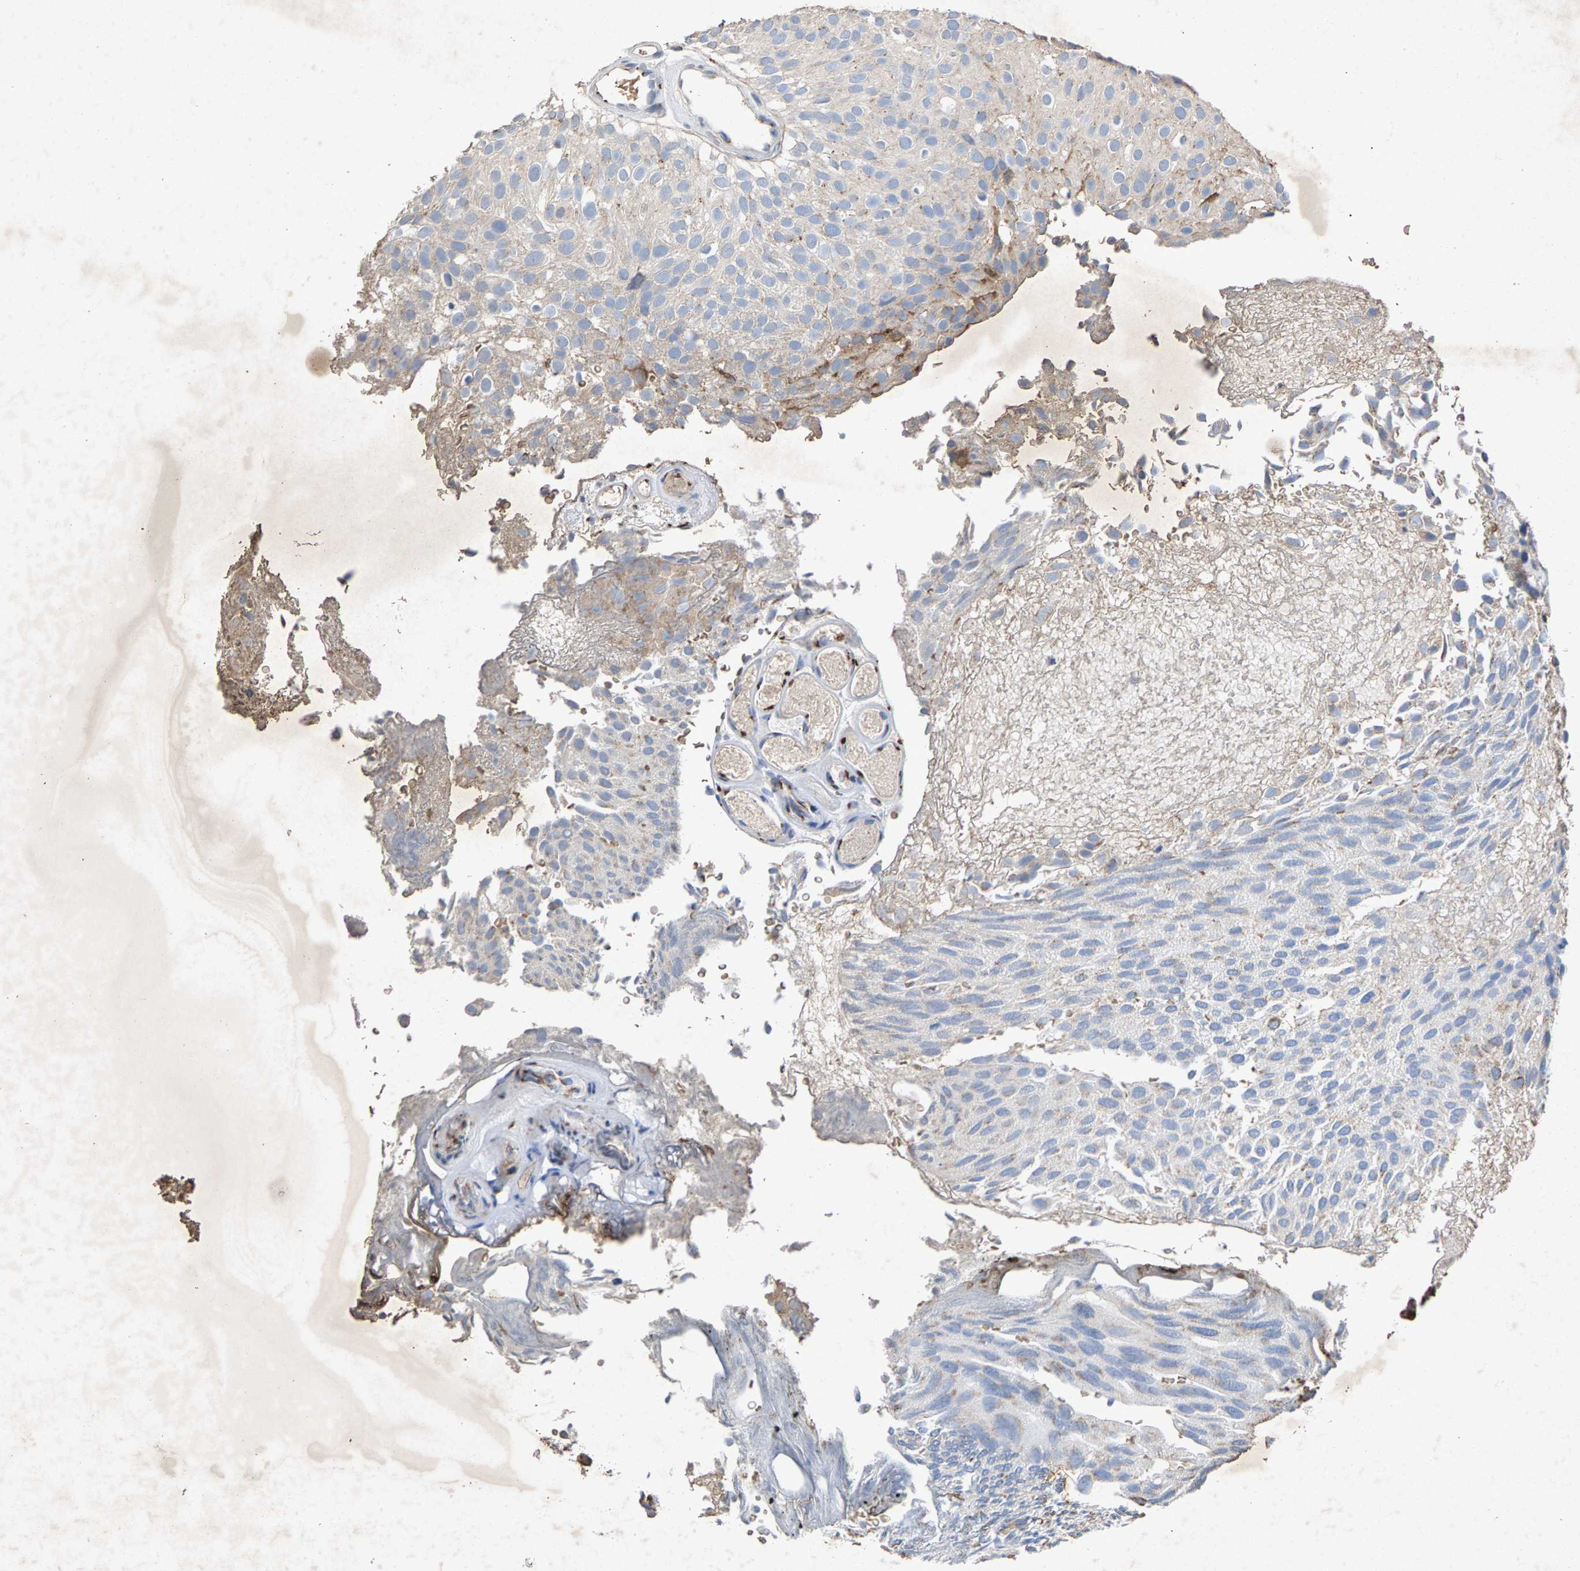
{"staining": {"intensity": "weak", "quantity": "<25%", "location": "cytoplasmic/membranous"}, "tissue": "urothelial cancer", "cell_type": "Tumor cells", "image_type": "cancer", "snomed": [{"axis": "morphology", "description": "Urothelial carcinoma, Low grade"}, {"axis": "topography", "description": "Urinary bladder"}], "caption": "Urothelial carcinoma (low-grade) was stained to show a protein in brown. There is no significant staining in tumor cells.", "gene": "MAN2A1", "patient": {"sex": "male", "age": 78}}